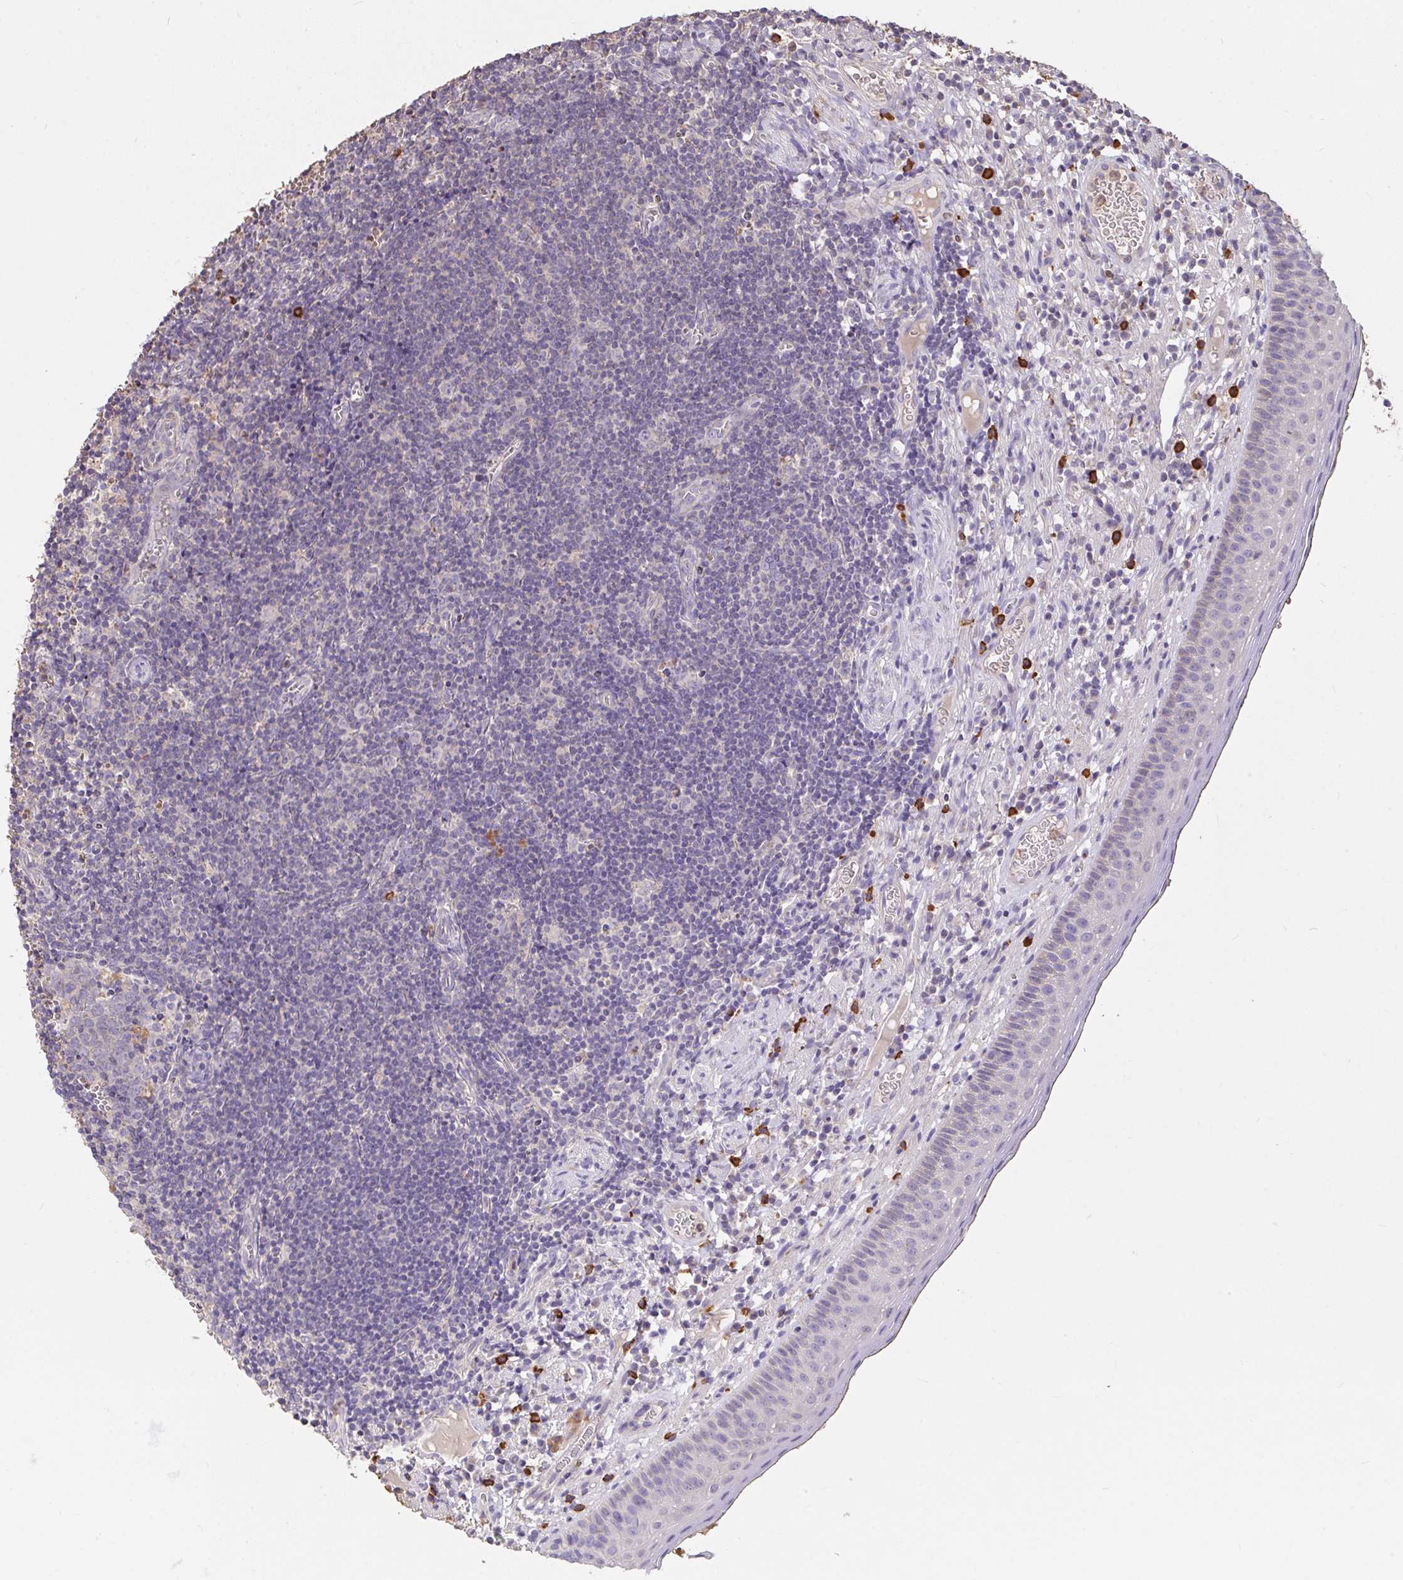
{"staining": {"intensity": "weak", "quantity": "<25%", "location": "cytoplasmic/membranous"}, "tissue": "oral mucosa", "cell_type": "Squamous epithelial cells", "image_type": "normal", "snomed": [{"axis": "morphology", "description": "Normal tissue, NOS"}, {"axis": "morphology", "description": "Squamous cell carcinoma, NOS"}, {"axis": "topography", "description": "Oral tissue"}, {"axis": "topography", "description": "Head-Neck"}], "caption": "Benign oral mucosa was stained to show a protein in brown. There is no significant positivity in squamous epithelial cells.", "gene": "FCER1A", "patient": {"sex": "male", "age": 58}}